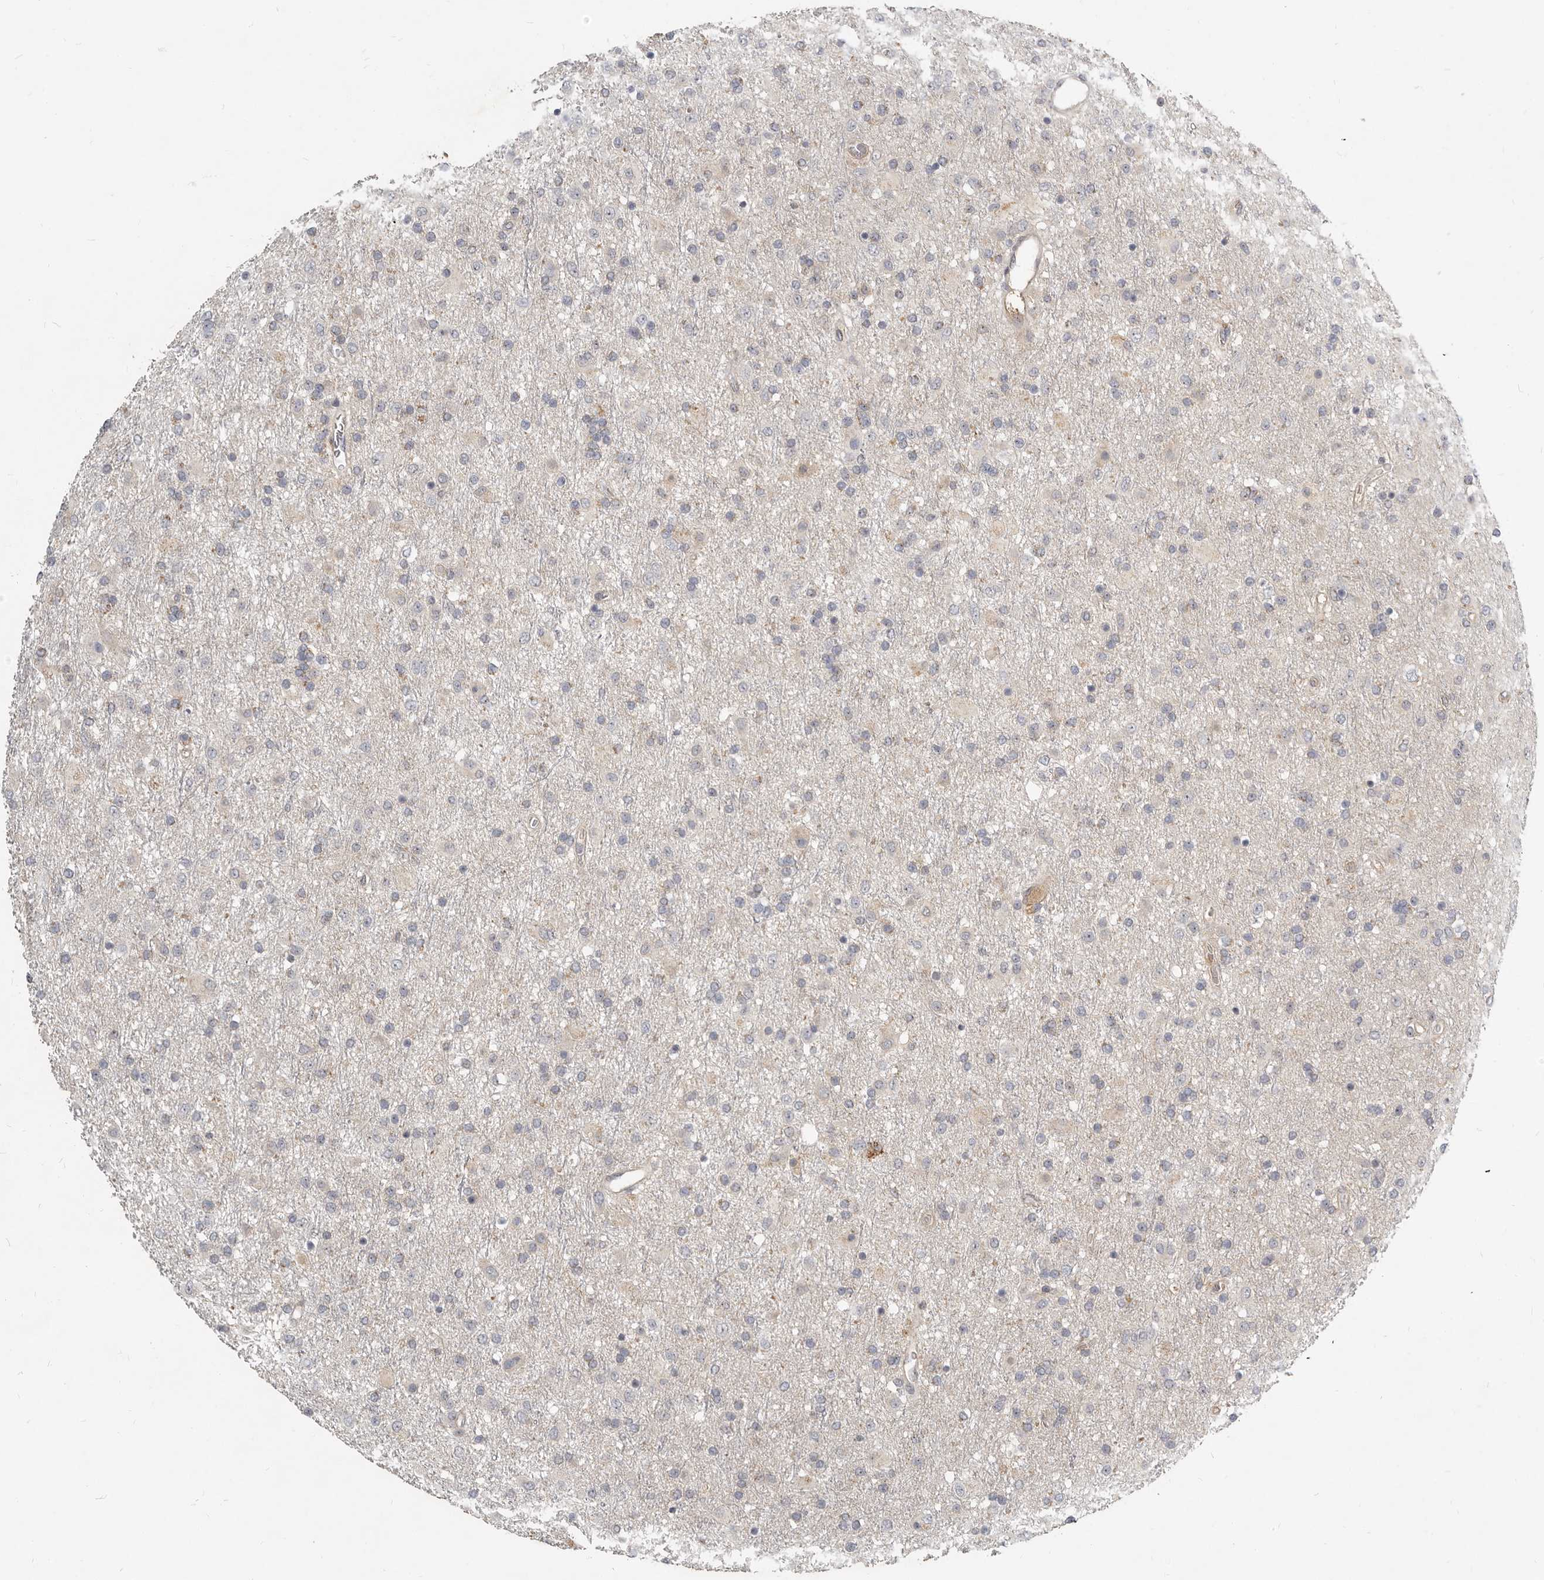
{"staining": {"intensity": "negative", "quantity": "none", "location": "none"}, "tissue": "glioma", "cell_type": "Tumor cells", "image_type": "cancer", "snomed": [{"axis": "morphology", "description": "Glioma, malignant, Low grade"}, {"axis": "topography", "description": "Brain"}], "caption": "Low-grade glioma (malignant) was stained to show a protein in brown. There is no significant staining in tumor cells.", "gene": "MICALL2", "patient": {"sex": "male", "age": 65}}